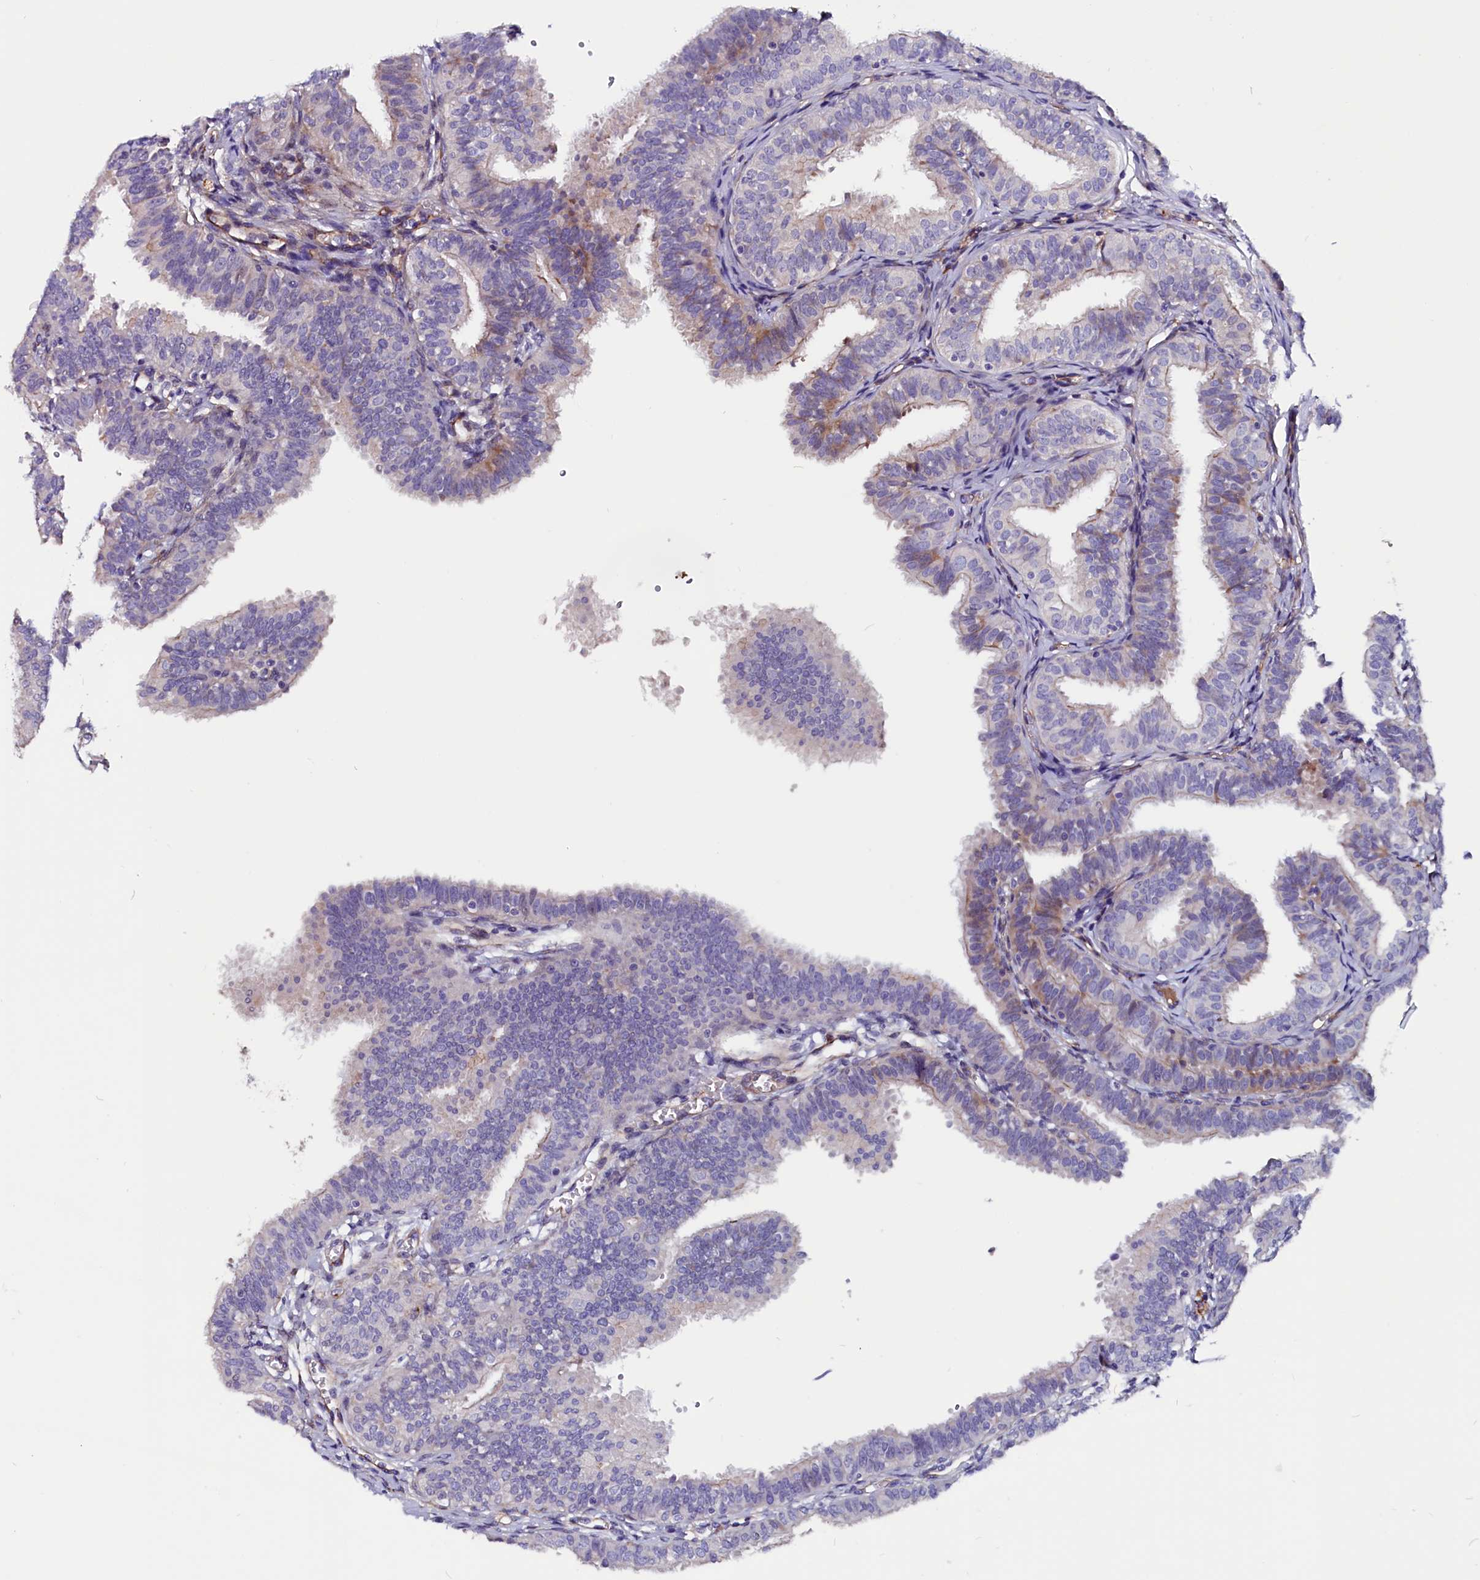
{"staining": {"intensity": "weak", "quantity": "<25%", "location": "cytoplasmic/membranous"}, "tissue": "fallopian tube", "cell_type": "Glandular cells", "image_type": "normal", "snomed": [{"axis": "morphology", "description": "Normal tissue, NOS"}, {"axis": "topography", "description": "Fallopian tube"}], "caption": "This micrograph is of normal fallopian tube stained with immunohistochemistry to label a protein in brown with the nuclei are counter-stained blue. There is no positivity in glandular cells.", "gene": "ZNF749", "patient": {"sex": "female", "age": 35}}